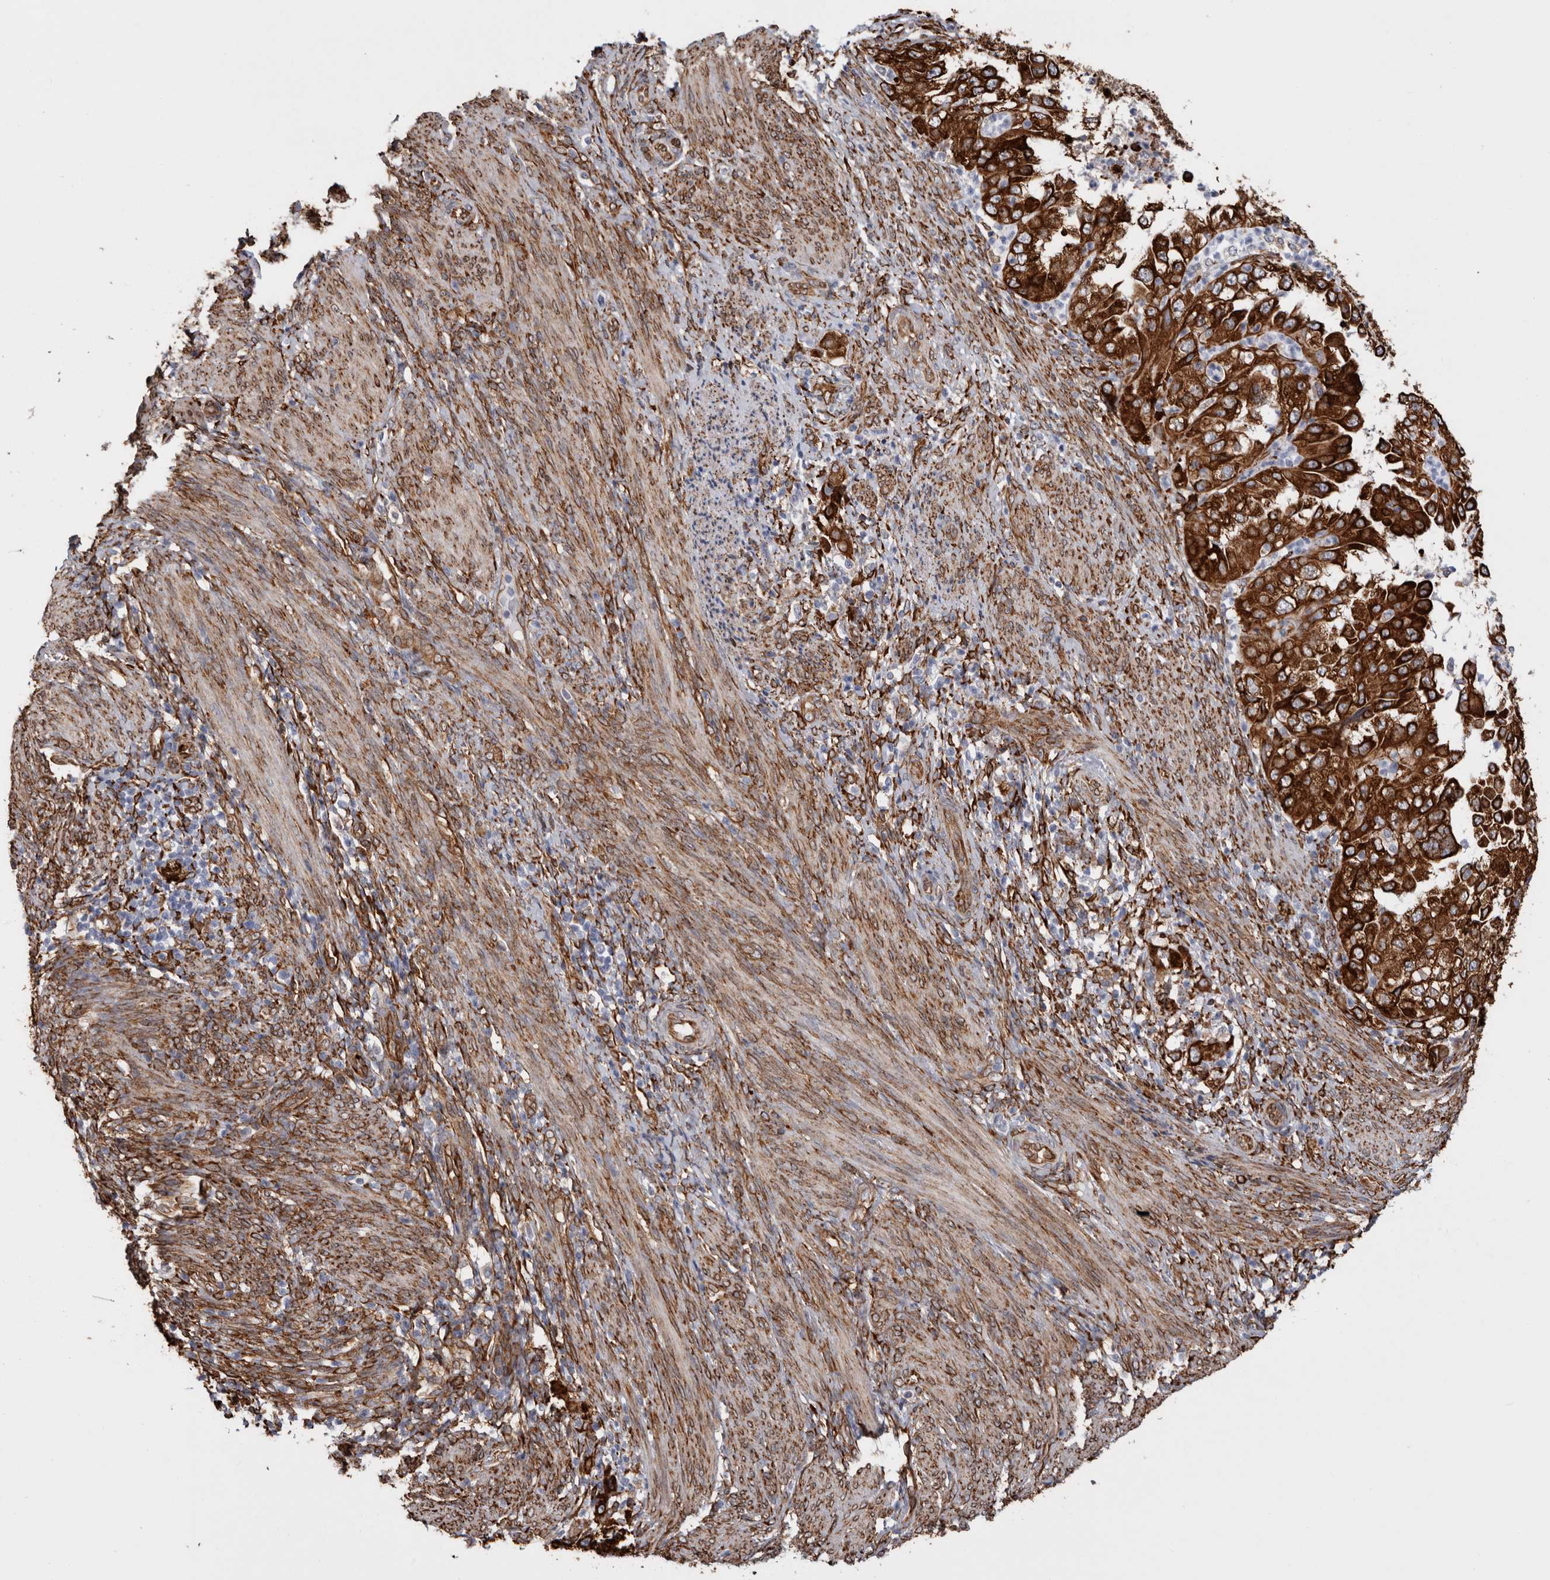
{"staining": {"intensity": "strong", "quantity": ">75%", "location": "cytoplasmic/membranous"}, "tissue": "endometrial cancer", "cell_type": "Tumor cells", "image_type": "cancer", "snomed": [{"axis": "morphology", "description": "Adenocarcinoma, NOS"}, {"axis": "topography", "description": "Endometrium"}], "caption": "High-power microscopy captured an immunohistochemistry (IHC) micrograph of endometrial cancer, revealing strong cytoplasmic/membranous expression in about >75% of tumor cells.", "gene": "SEMA3E", "patient": {"sex": "female", "age": 85}}